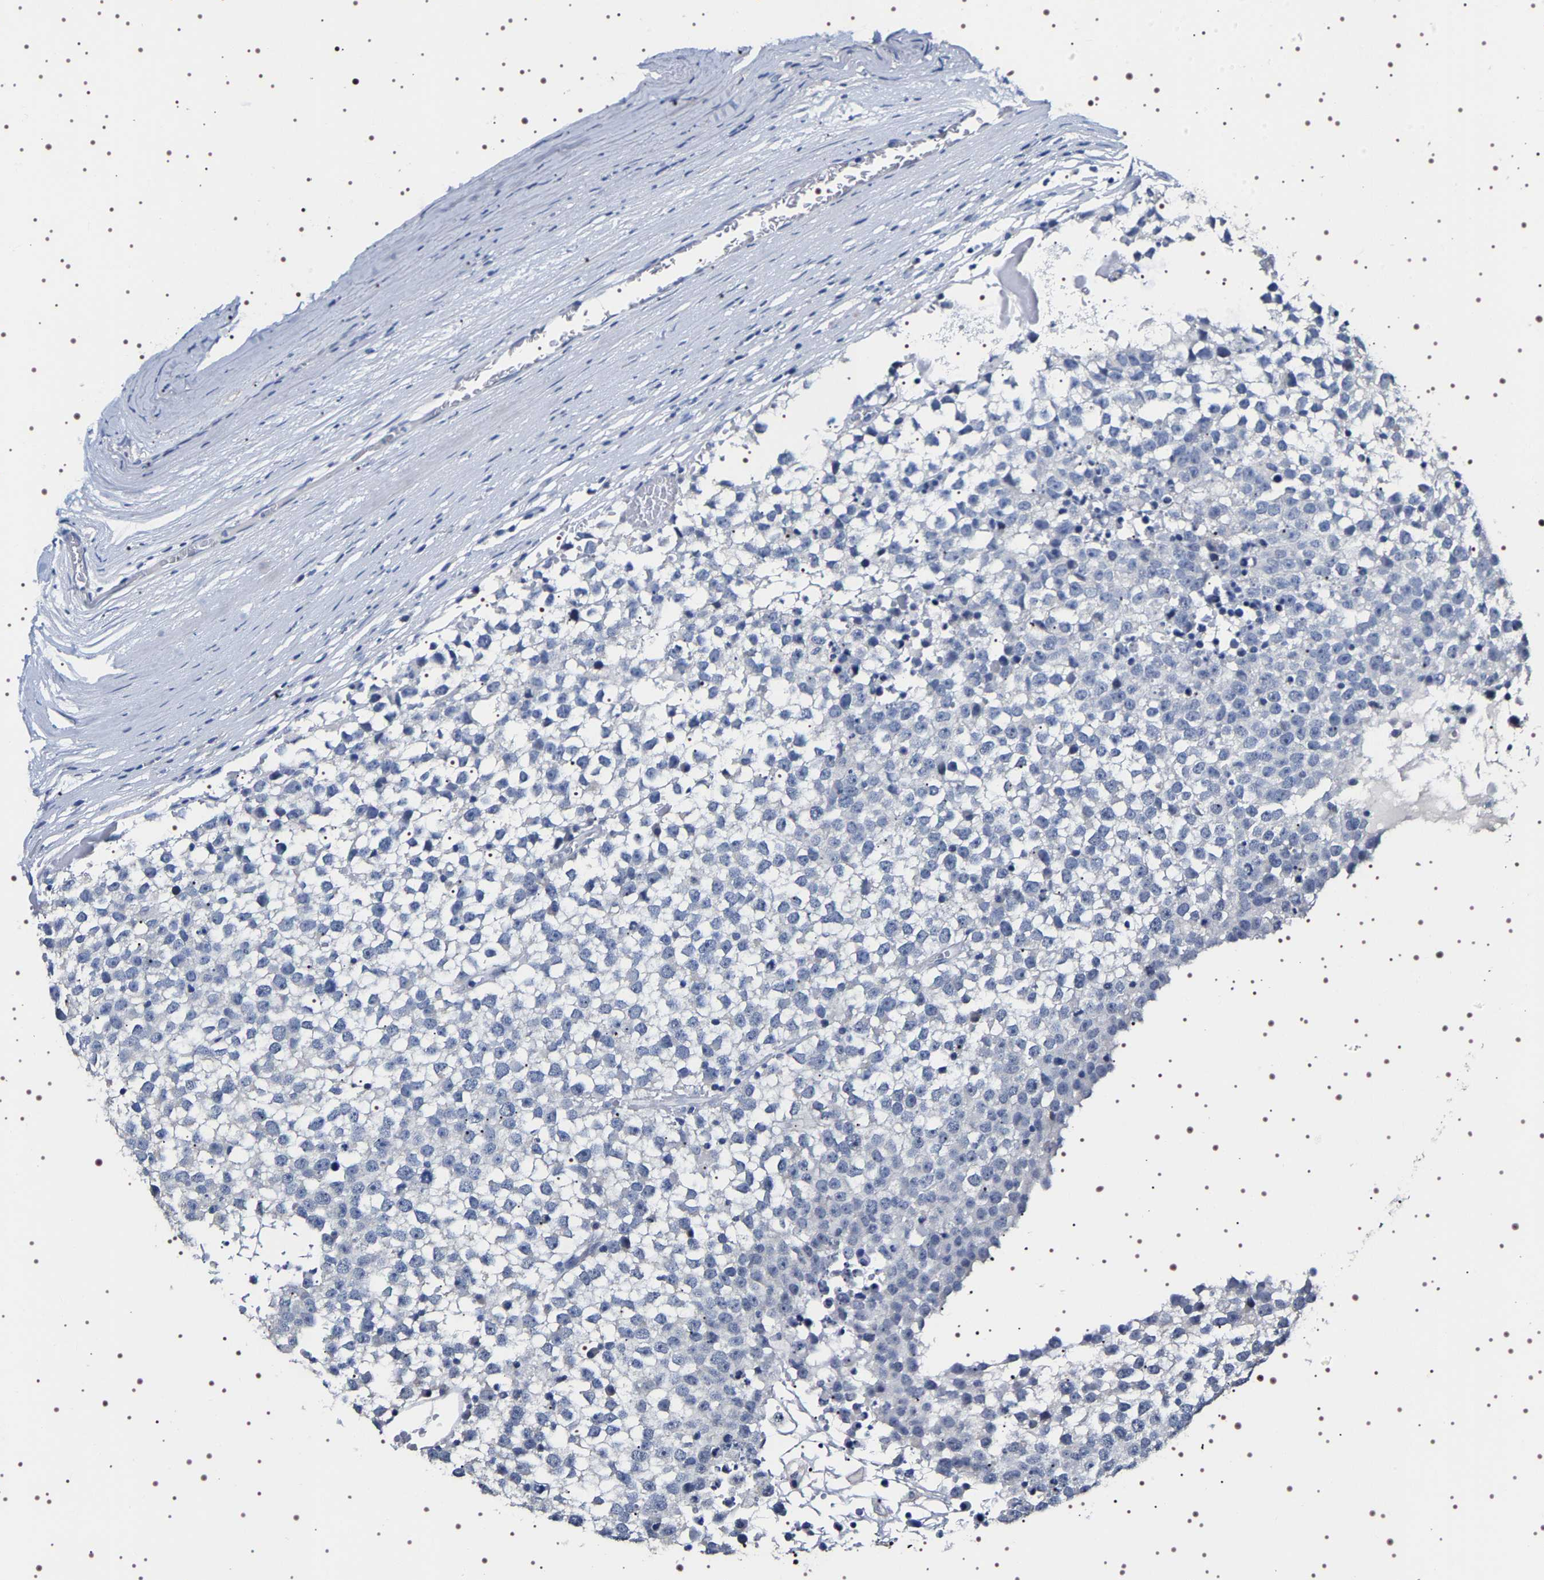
{"staining": {"intensity": "negative", "quantity": "none", "location": "none"}, "tissue": "testis cancer", "cell_type": "Tumor cells", "image_type": "cancer", "snomed": [{"axis": "morphology", "description": "Seminoma, NOS"}, {"axis": "topography", "description": "Testis"}], "caption": "Tumor cells show no significant protein expression in testis cancer (seminoma).", "gene": "UBQLN3", "patient": {"sex": "male", "age": 65}}